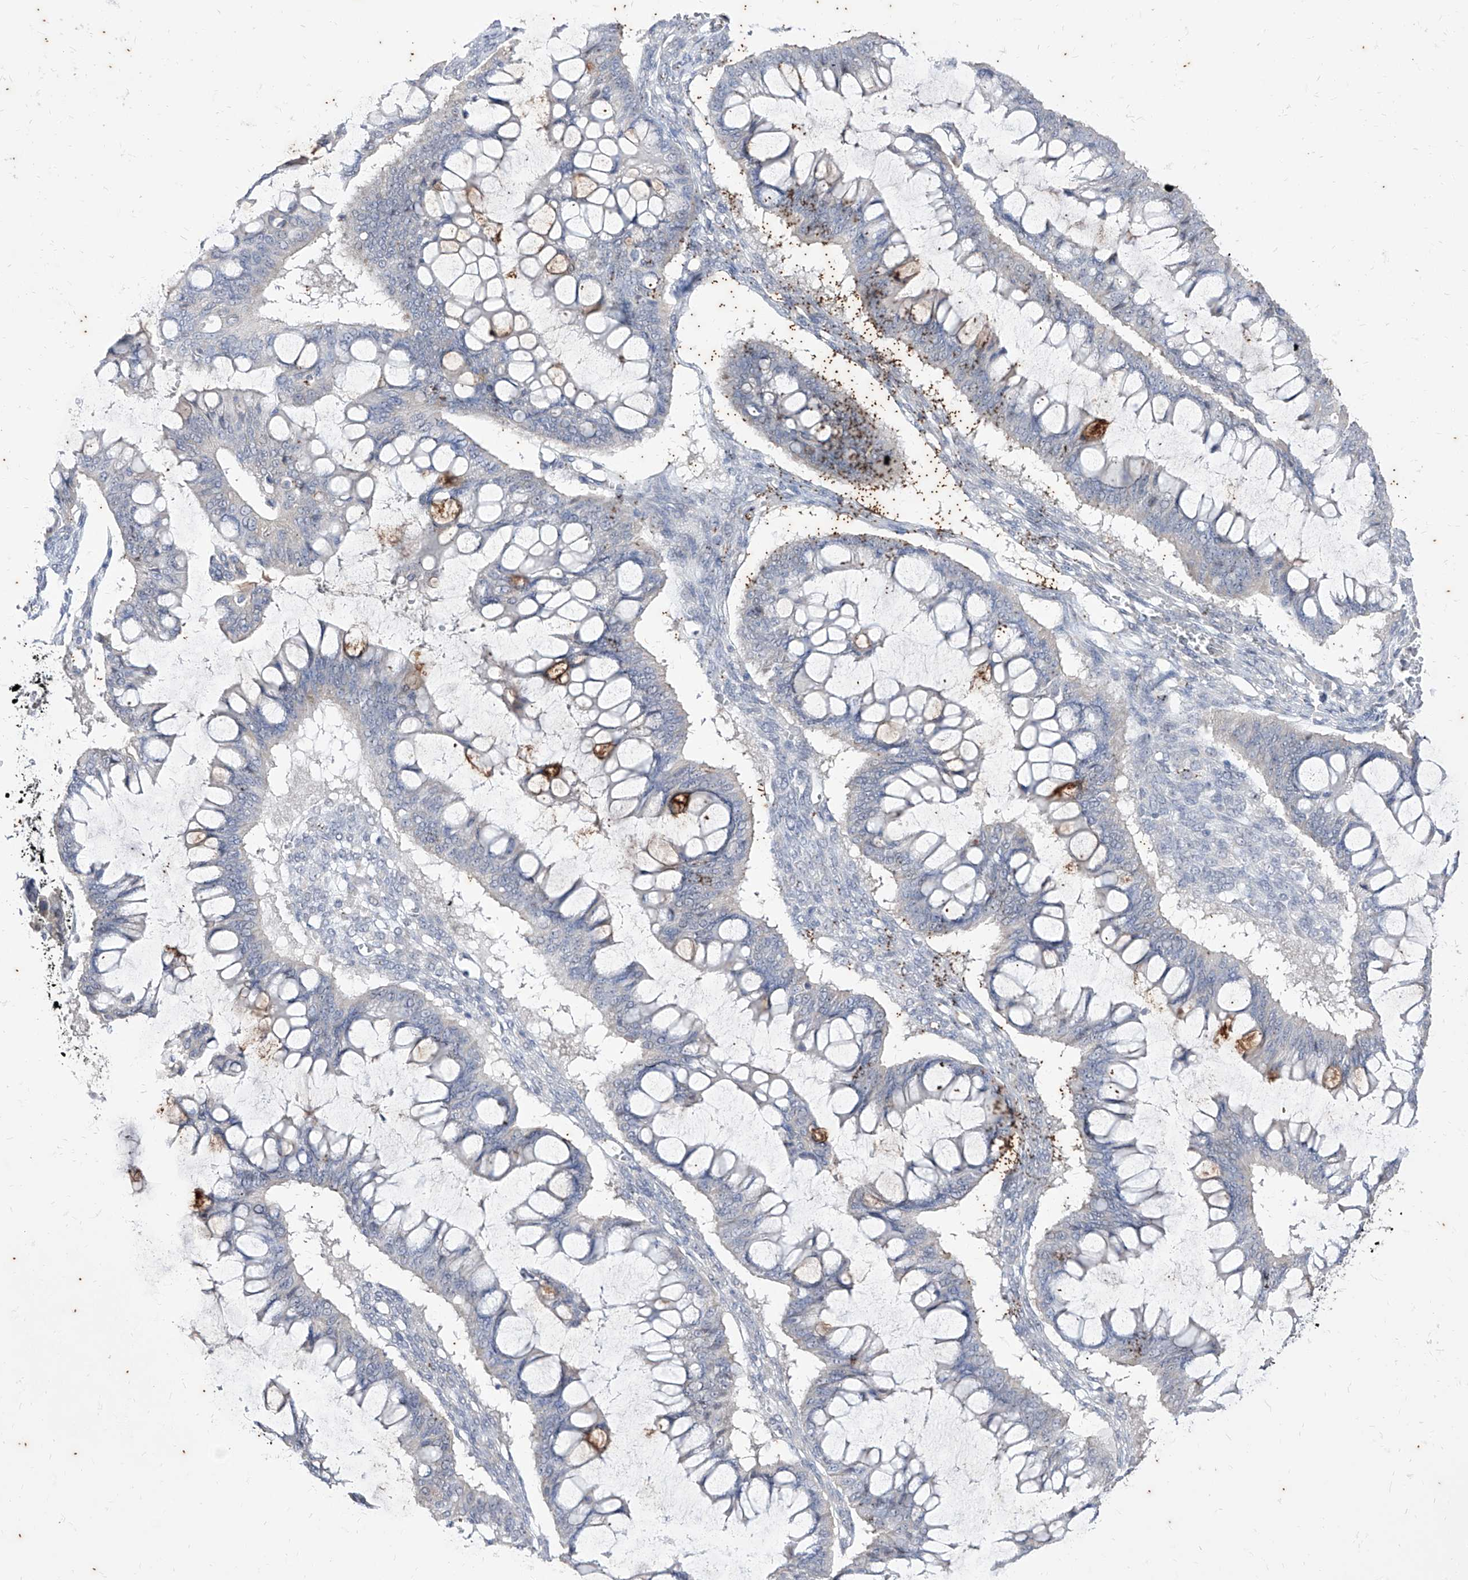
{"staining": {"intensity": "moderate", "quantity": "<25%", "location": "cytoplasmic/membranous"}, "tissue": "ovarian cancer", "cell_type": "Tumor cells", "image_type": "cancer", "snomed": [{"axis": "morphology", "description": "Cystadenocarcinoma, mucinous, NOS"}, {"axis": "topography", "description": "Ovary"}], "caption": "Immunohistochemical staining of ovarian cancer (mucinous cystadenocarcinoma) exhibits low levels of moderate cytoplasmic/membranous staining in about <25% of tumor cells.", "gene": "PHF20L1", "patient": {"sex": "female", "age": 73}}